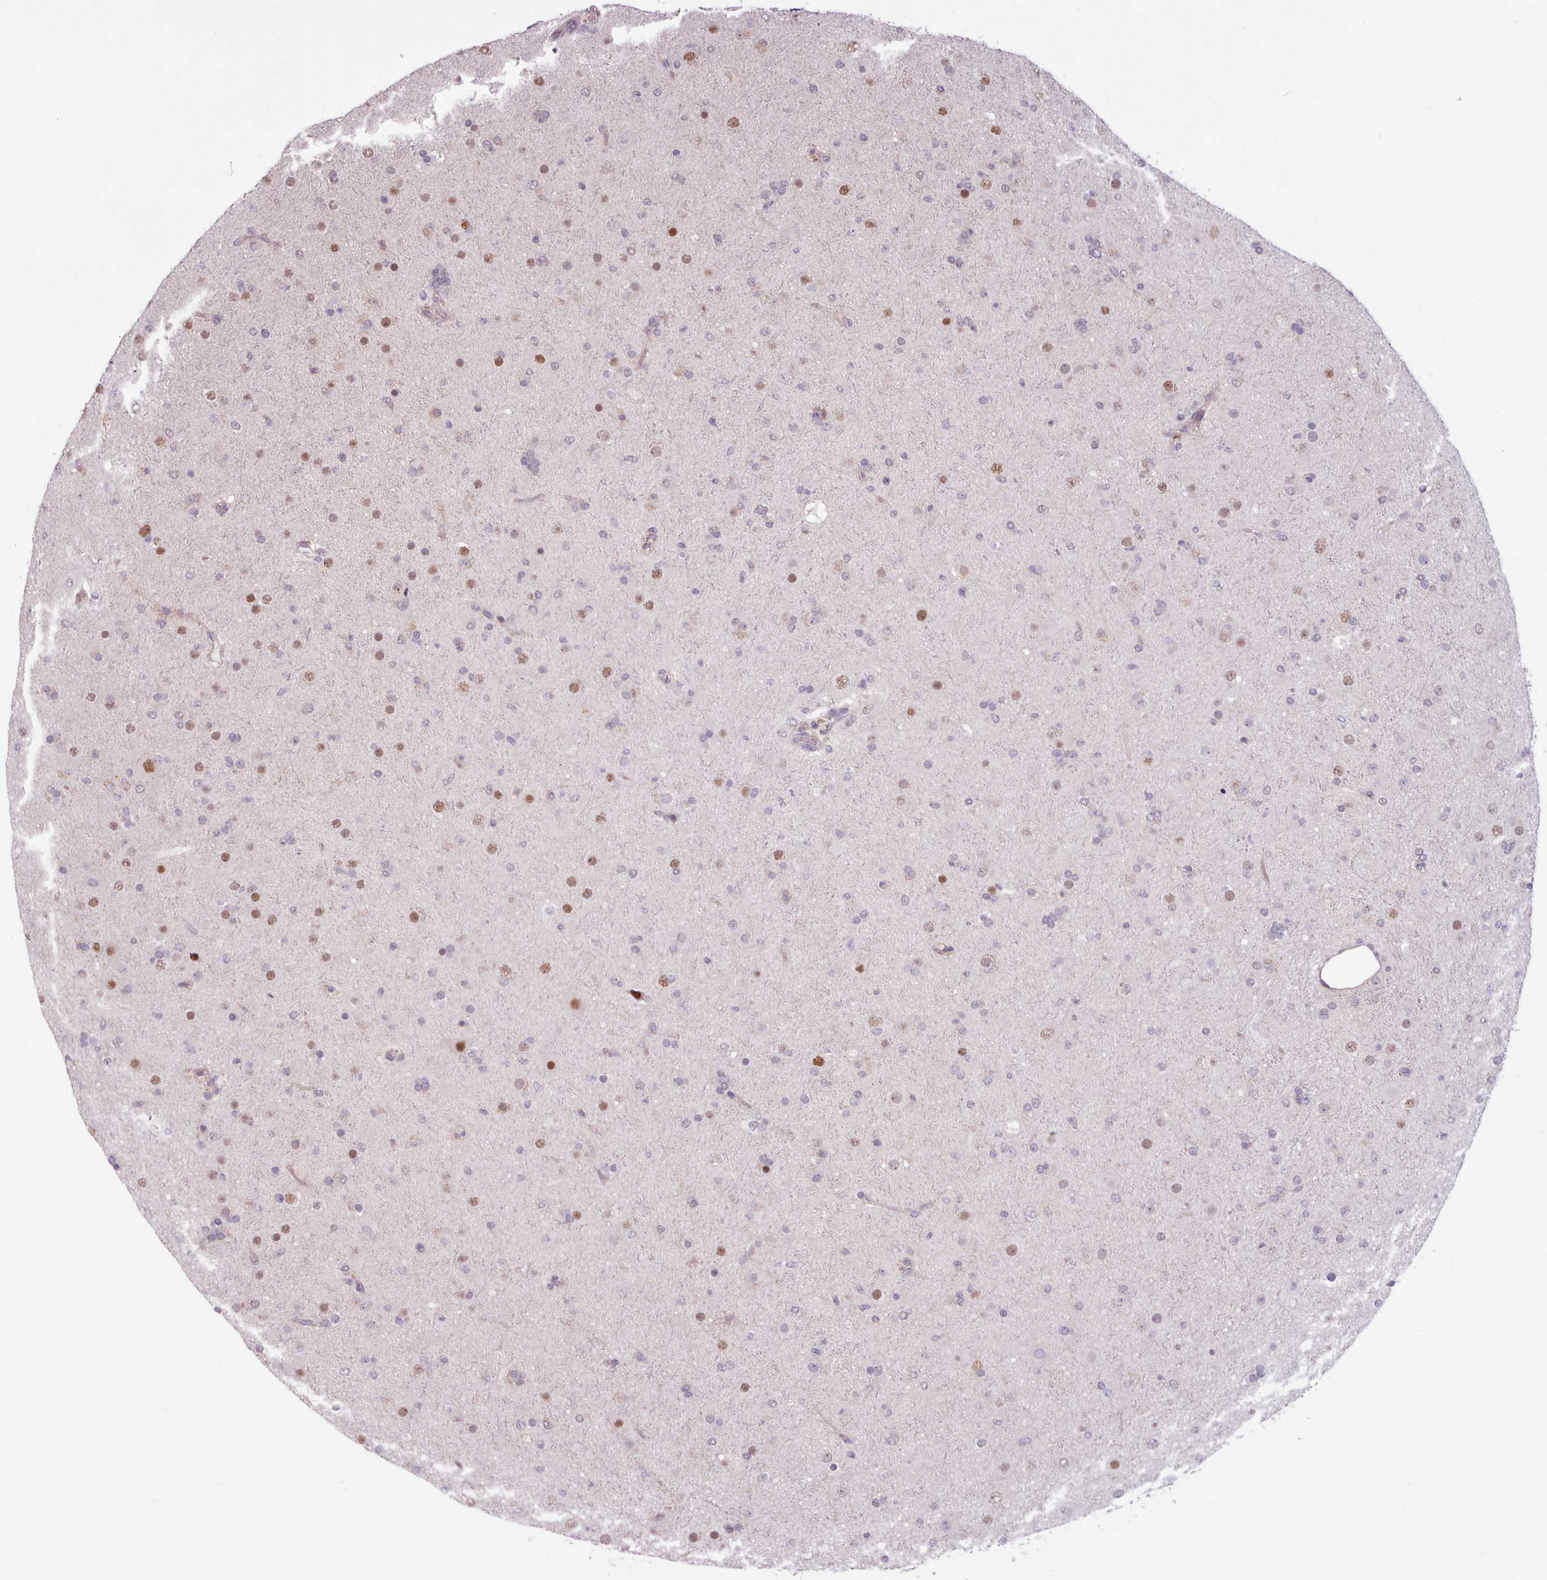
{"staining": {"intensity": "moderate", "quantity": "<25%", "location": "nuclear"}, "tissue": "glioma", "cell_type": "Tumor cells", "image_type": "cancer", "snomed": [{"axis": "morphology", "description": "Glioma, malignant, Low grade"}, {"axis": "topography", "description": "Brain"}], "caption": "Malignant low-grade glioma stained with a brown dye shows moderate nuclear positive staining in approximately <25% of tumor cells.", "gene": "KBTBD7", "patient": {"sex": "male", "age": 65}}